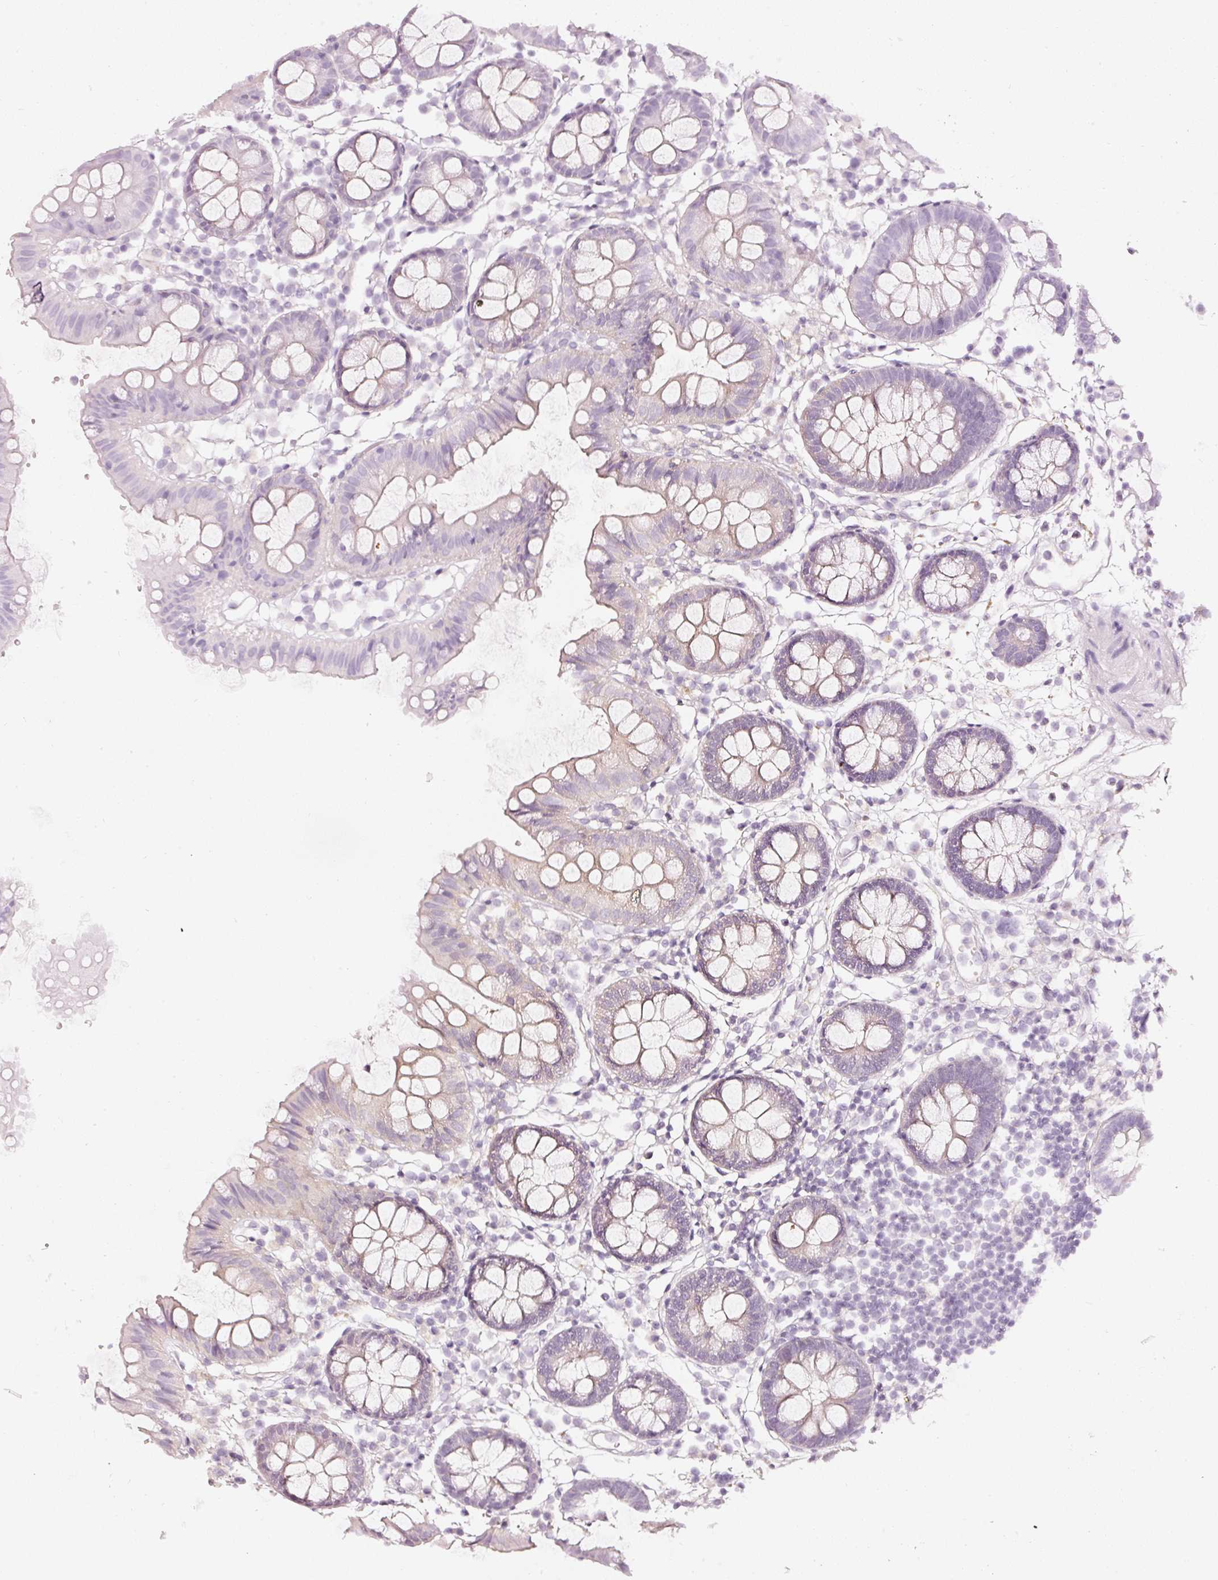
{"staining": {"intensity": "negative", "quantity": "none", "location": "none"}, "tissue": "colon", "cell_type": "Endothelial cells", "image_type": "normal", "snomed": [{"axis": "morphology", "description": "Normal tissue, NOS"}, {"axis": "topography", "description": "Colon"}], "caption": "The micrograph displays no staining of endothelial cells in normal colon.", "gene": "CNP", "patient": {"sex": "female", "age": 84}}